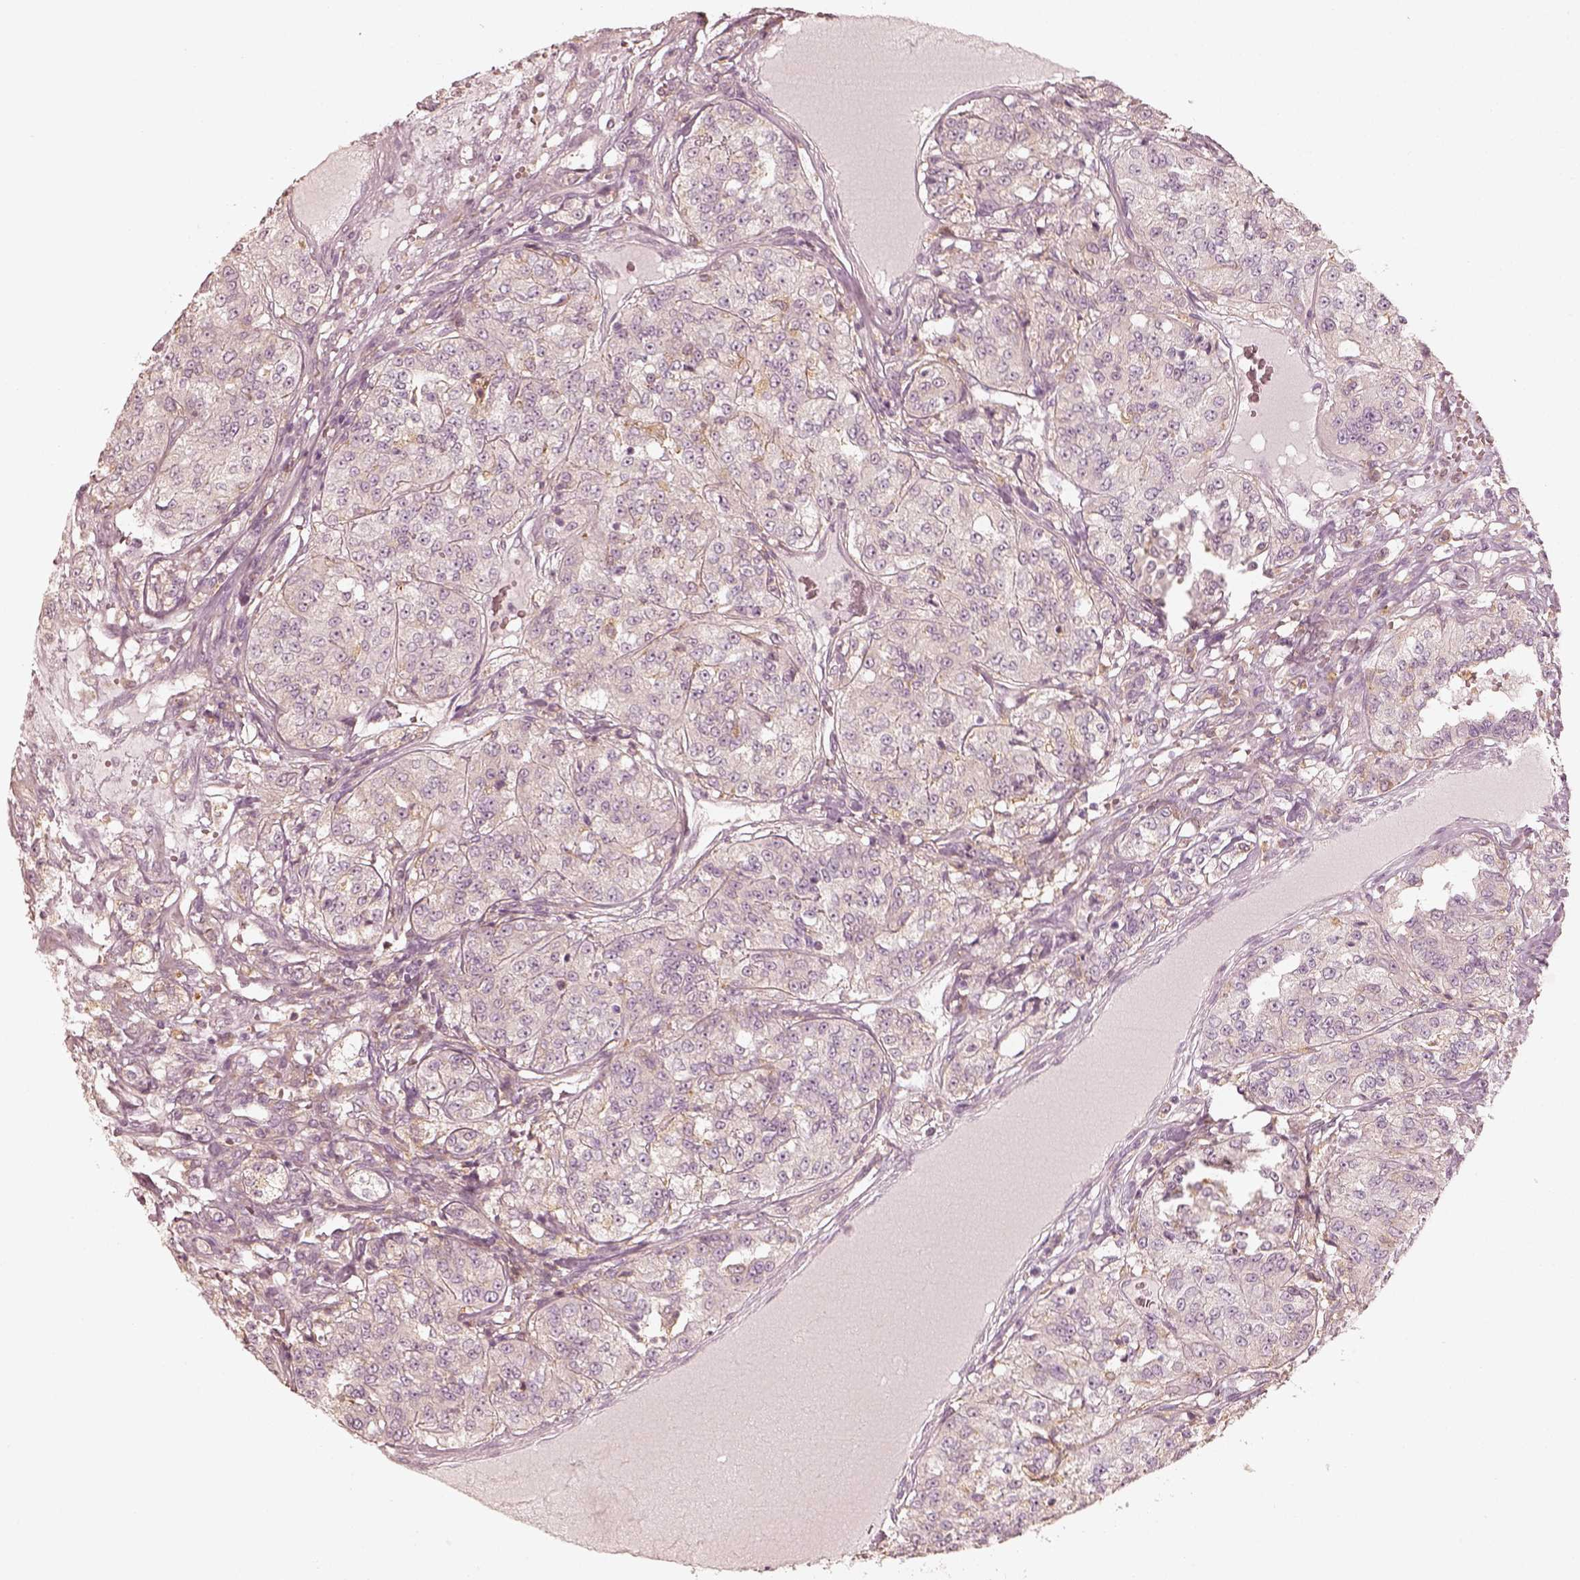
{"staining": {"intensity": "negative", "quantity": "none", "location": "none"}, "tissue": "renal cancer", "cell_type": "Tumor cells", "image_type": "cancer", "snomed": [{"axis": "morphology", "description": "Adenocarcinoma, NOS"}, {"axis": "topography", "description": "Kidney"}], "caption": "Immunohistochemistry image of adenocarcinoma (renal) stained for a protein (brown), which reveals no positivity in tumor cells. (DAB immunohistochemistry visualized using brightfield microscopy, high magnification).", "gene": "FMNL2", "patient": {"sex": "female", "age": 63}}